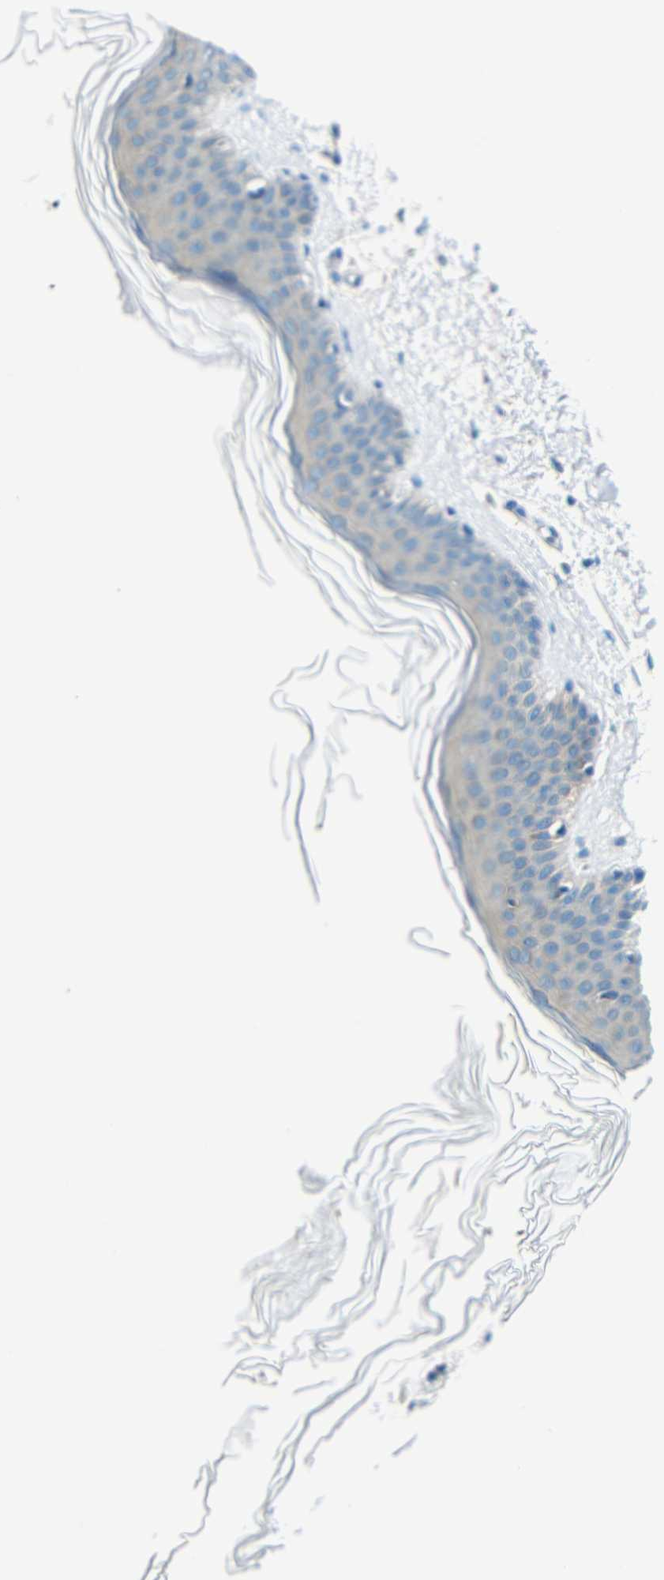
{"staining": {"intensity": "negative", "quantity": "none", "location": "none"}, "tissue": "skin", "cell_type": "Fibroblasts", "image_type": "normal", "snomed": [{"axis": "morphology", "description": "Normal tissue, NOS"}, {"axis": "topography", "description": "Skin"}], "caption": "Skin stained for a protein using IHC reveals no expression fibroblasts.", "gene": "CYP26B1", "patient": {"sex": "female", "age": 56}}